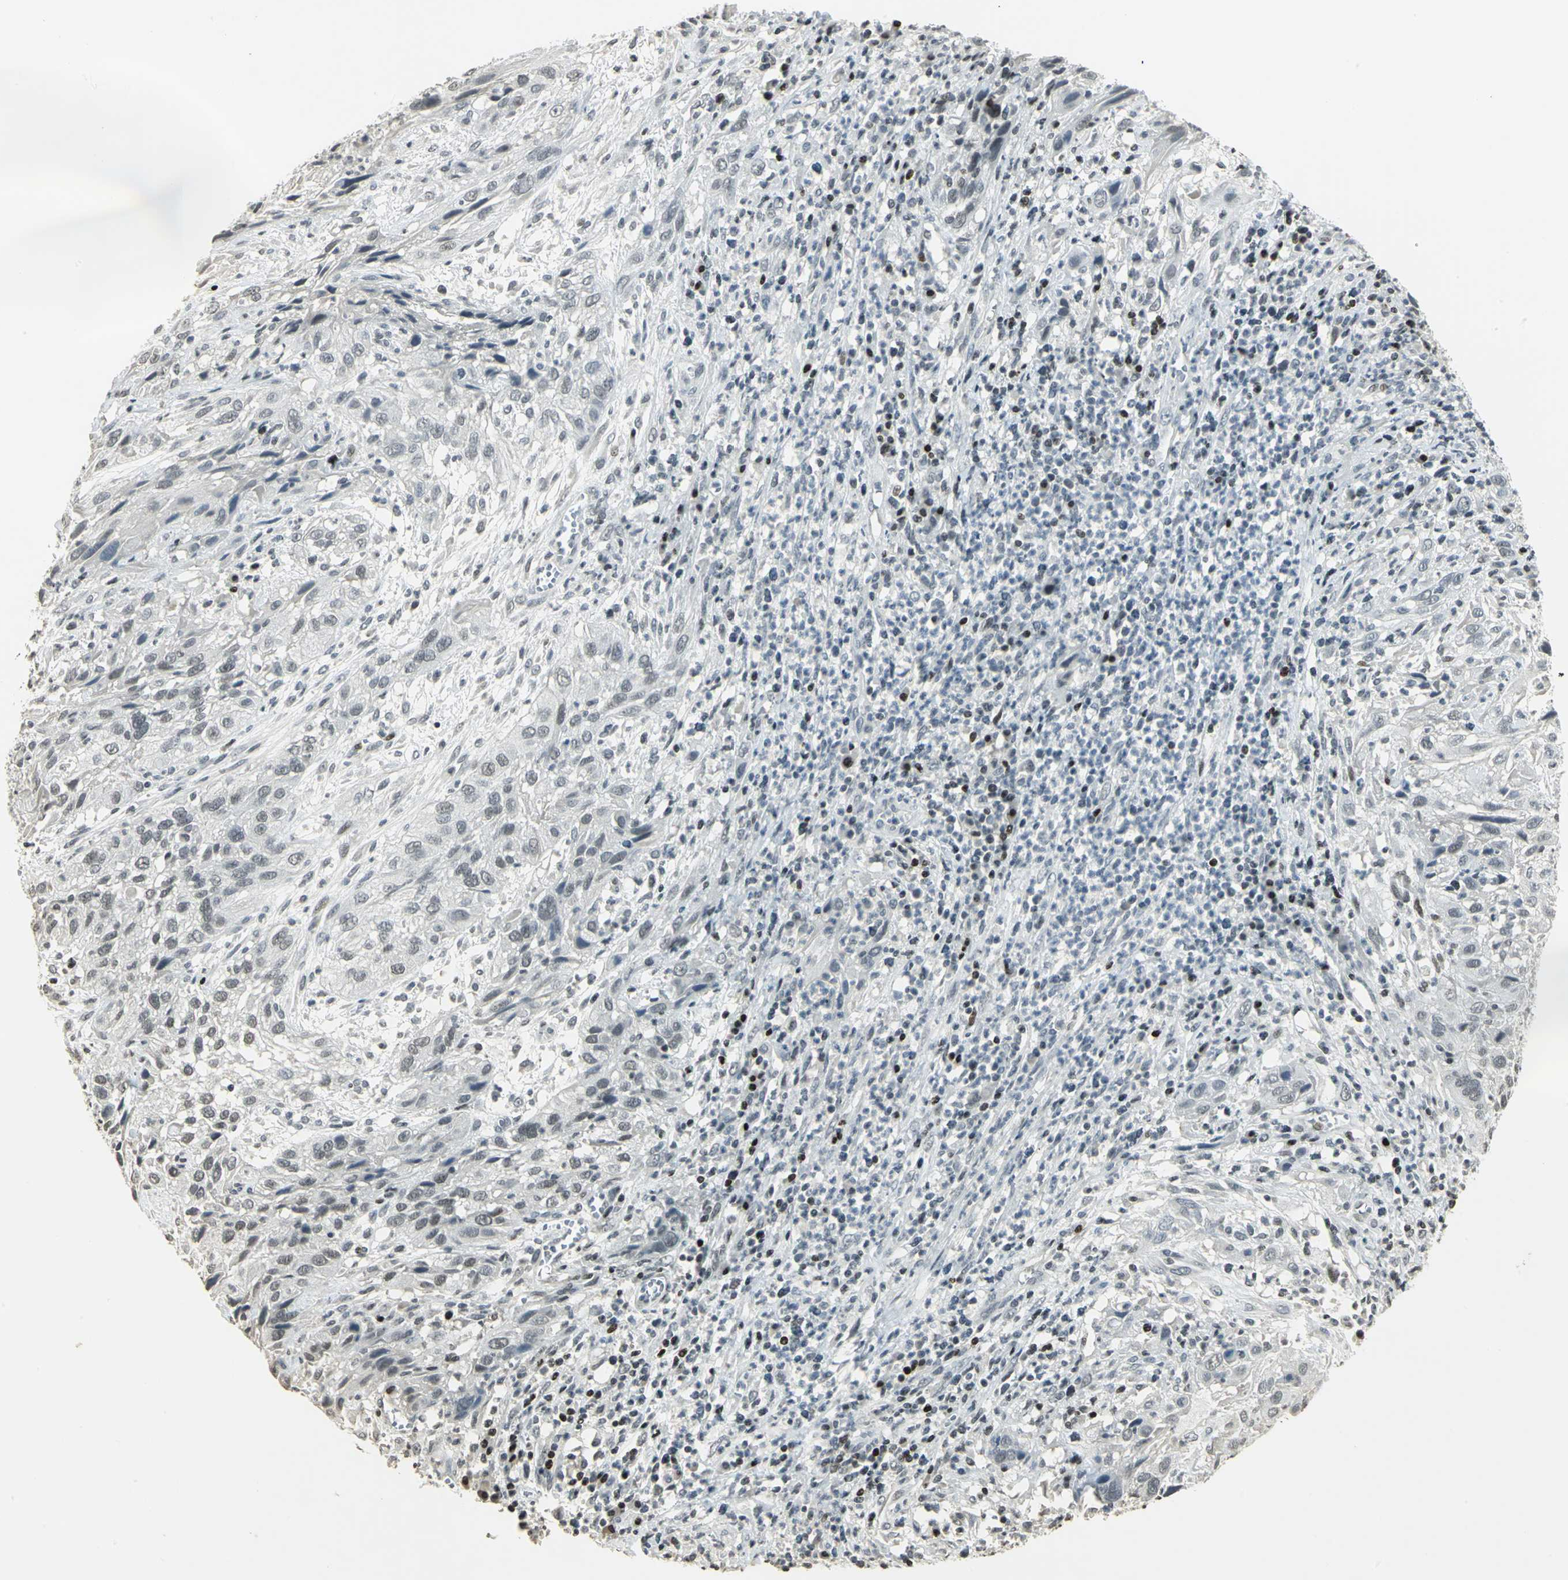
{"staining": {"intensity": "weak", "quantity": "<25%", "location": "nuclear"}, "tissue": "cervical cancer", "cell_type": "Tumor cells", "image_type": "cancer", "snomed": [{"axis": "morphology", "description": "Squamous cell carcinoma, NOS"}, {"axis": "topography", "description": "Cervix"}], "caption": "A high-resolution photomicrograph shows immunohistochemistry (IHC) staining of cervical cancer, which exhibits no significant expression in tumor cells.", "gene": "KDM1A", "patient": {"sex": "female", "age": 32}}